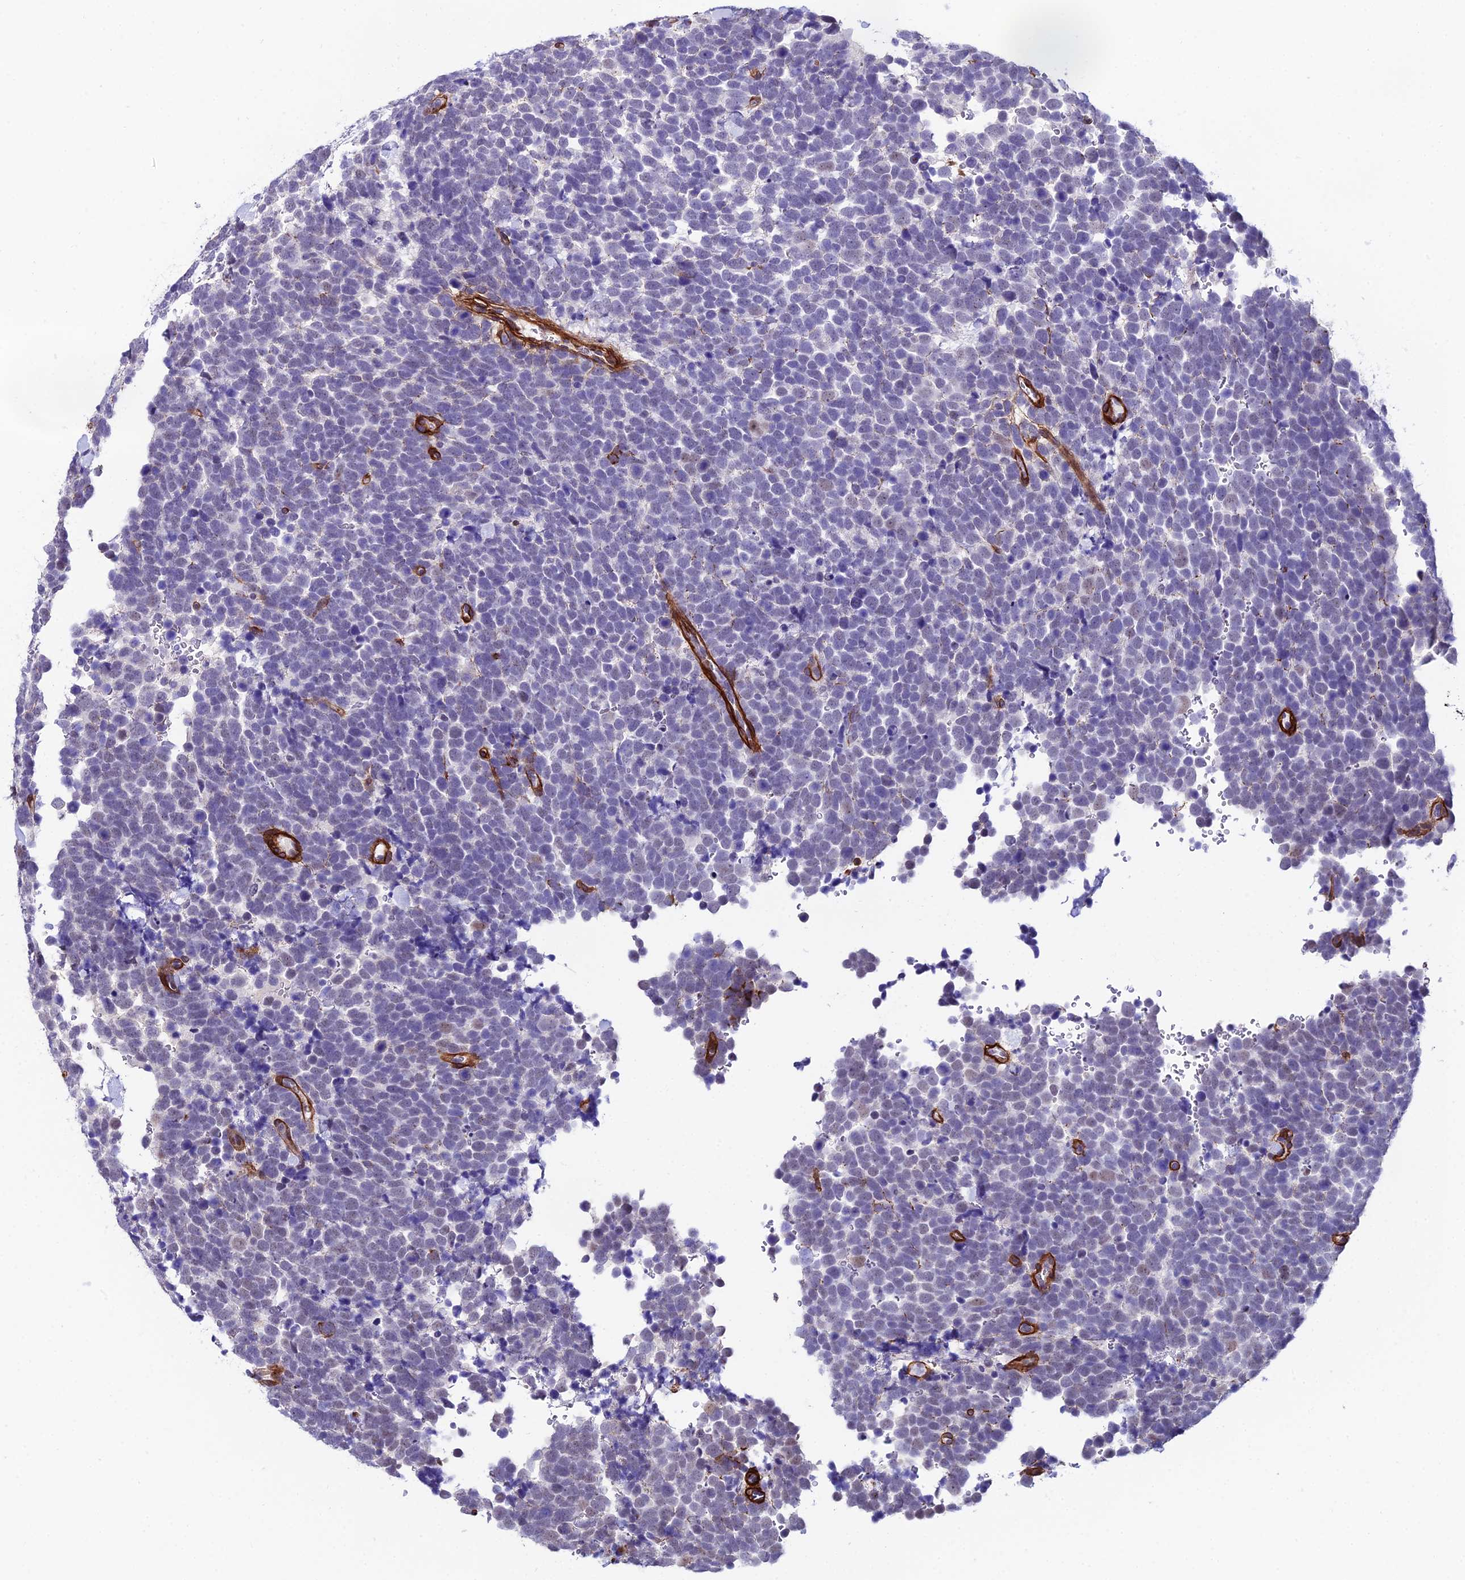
{"staining": {"intensity": "negative", "quantity": "none", "location": "none"}, "tissue": "urothelial cancer", "cell_type": "Tumor cells", "image_type": "cancer", "snomed": [{"axis": "morphology", "description": "Urothelial carcinoma, High grade"}, {"axis": "topography", "description": "Urinary bladder"}], "caption": "Tumor cells are negative for brown protein staining in high-grade urothelial carcinoma.", "gene": "SYT15", "patient": {"sex": "female", "age": 82}}